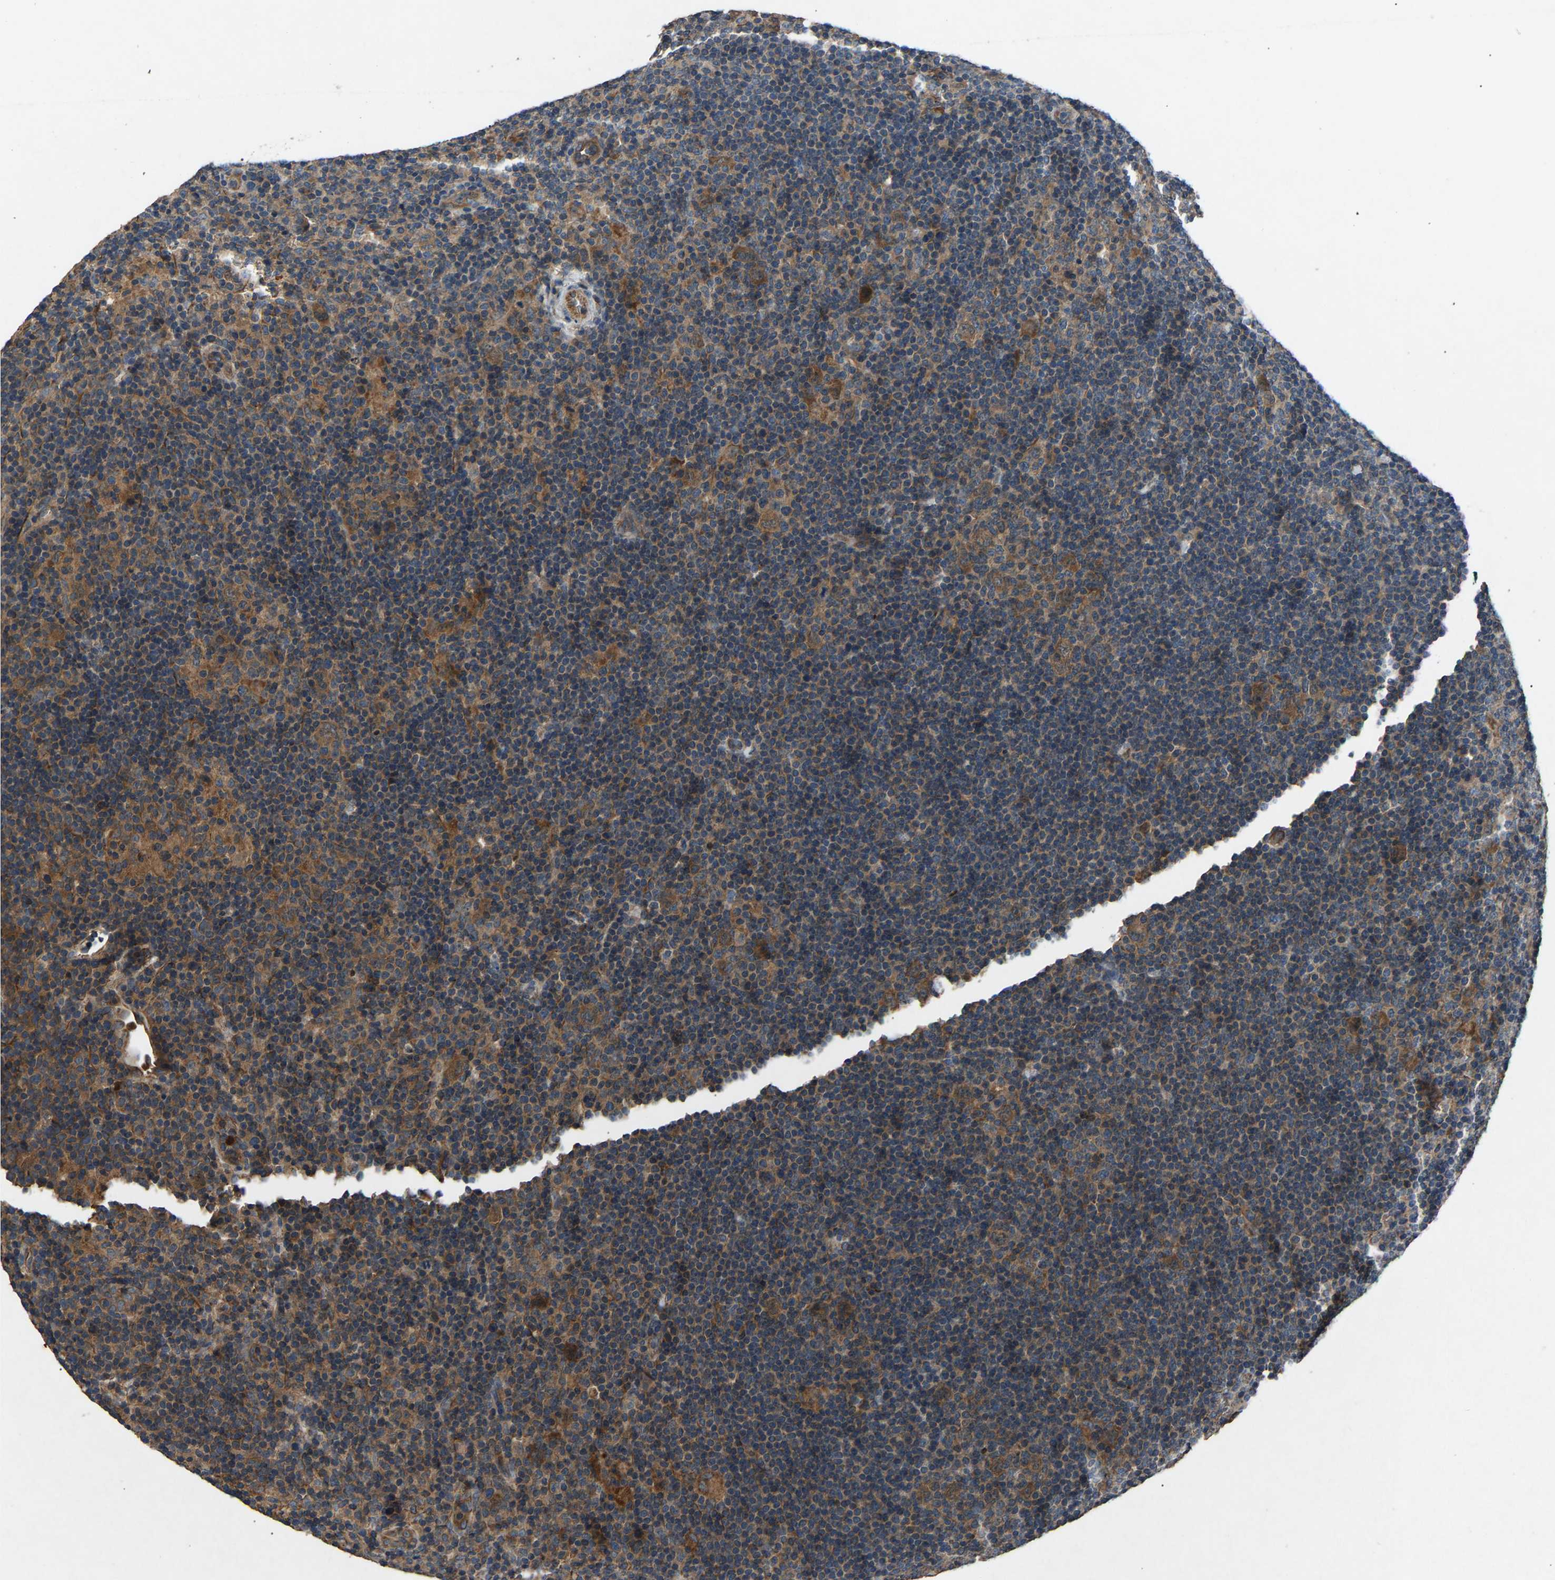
{"staining": {"intensity": "moderate", "quantity": ">75%", "location": "cytoplasmic/membranous"}, "tissue": "lymphoma", "cell_type": "Tumor cells", "image_type": "cancer", "snomed": [{"axis": "morphology", "description": "Hodgkin's disease, NOS"}, {"axis": "topography", "description": "Lymph node"}], "caption": "Human Hodgkin's disease stained with a brown dye demonstrates moderate cytoplasmic/membranous positive expression in approximately >75% of tumor cells.", "gene": "PPID", "patient": {"sex": "female", "age": 57}}